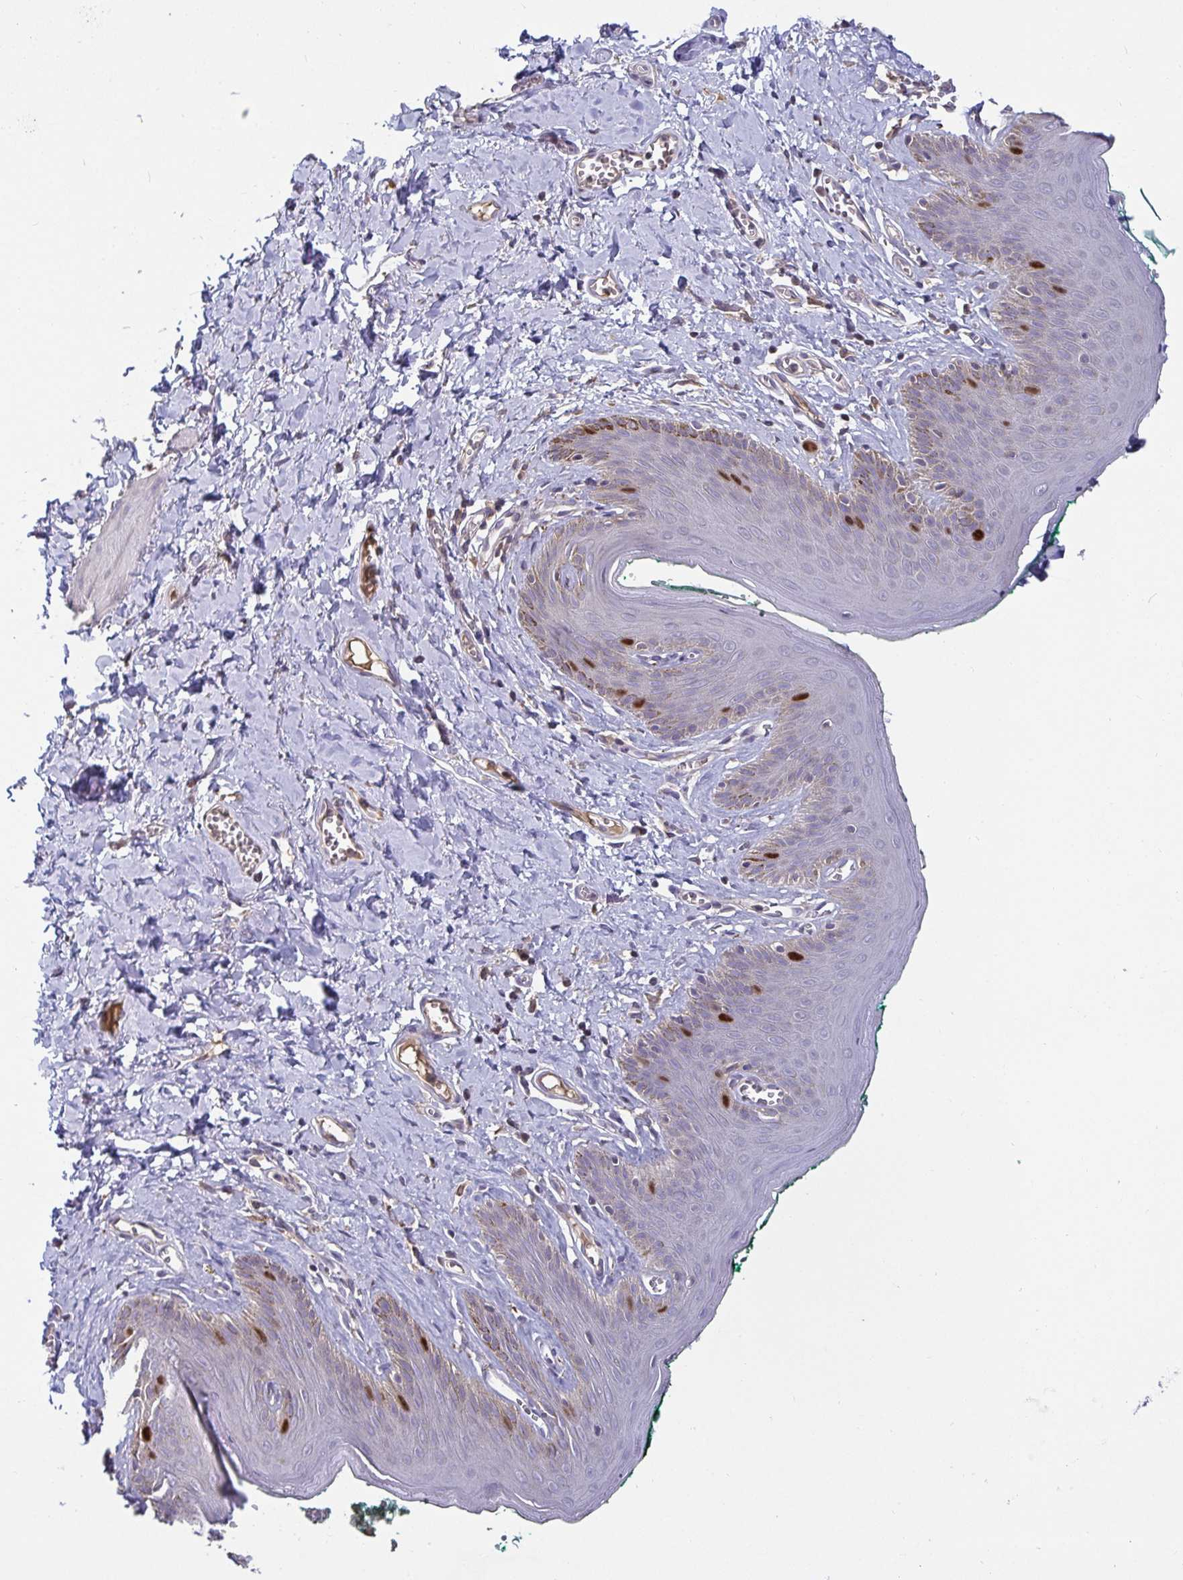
{"staining": {"intensity": "strong", "quantity": "<25%", "location": "nuclear"}, "tissue": "skin", "cell_type": "Epidermal cells", "image_type": "normal", "snomed": [{"axis": "morphology", "description": "Normal tissue, NOS"}, {"axis": "topography", "description": "Vulva"}, {"axis": "topography", "description": "Peripheral nerve tissue"}], "caption": "An IHC image of normal tissue is shown. Protein staining in brown highlights strong nuclear positivity in skin within epidermal cells. (brown staining indicates protein expression, while blue staining denotes nuclei).", "gene": "ANLN", "patient": {"sex": "female", "age": 66}}